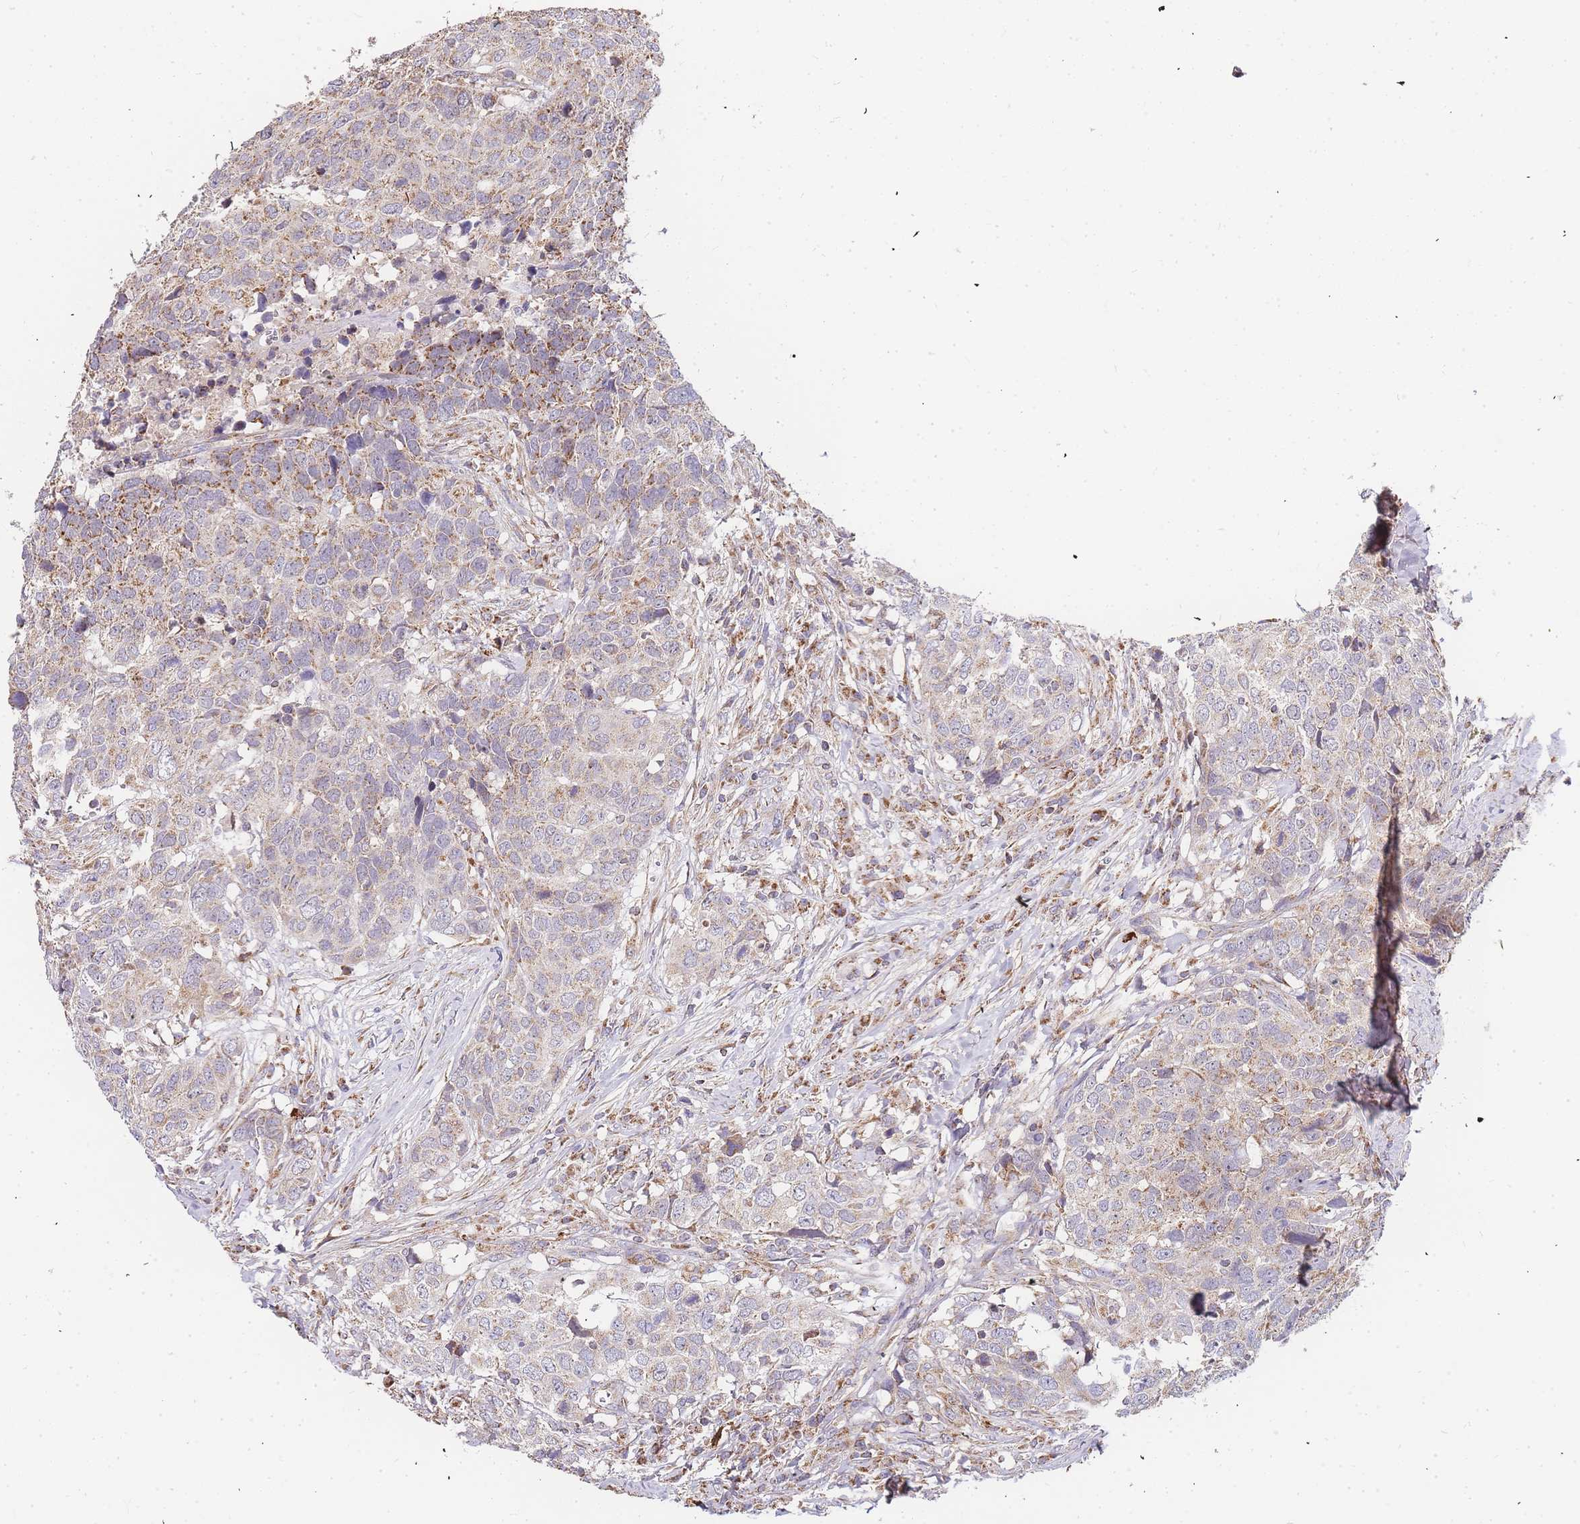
{"staining": {"intensity": "moderate", "quantity": "25%-75%", "location": "cytoplasmic/membranous"}, "tissue": "head and neck cancer", "cell_type": "Tumor cells", "image_type": "cancer", "snomed": [{"axis": "morphology", "description": "Normal tissue, NOS"}, {"axis": "morphology", "description": "Squamous cell carcinoma, NOS"}, {"axis": "topography", "description": "Skeletal muscle"}, {"axis": "topography", "description": "Vascular tissue"}, {"axis": "topography", "description": "Peripheral nerve tissue"}, {"axis": "topography", "description": "Head-Neck"}], "caption": "The immunohistochemical stain shows moderate cytoplasmic/membranous staining in tumor cells of squamous cell carcinoma (head and neck) tissue.", "gene": "ADCY9", "patient": {"sex": "male", "age": 66}}